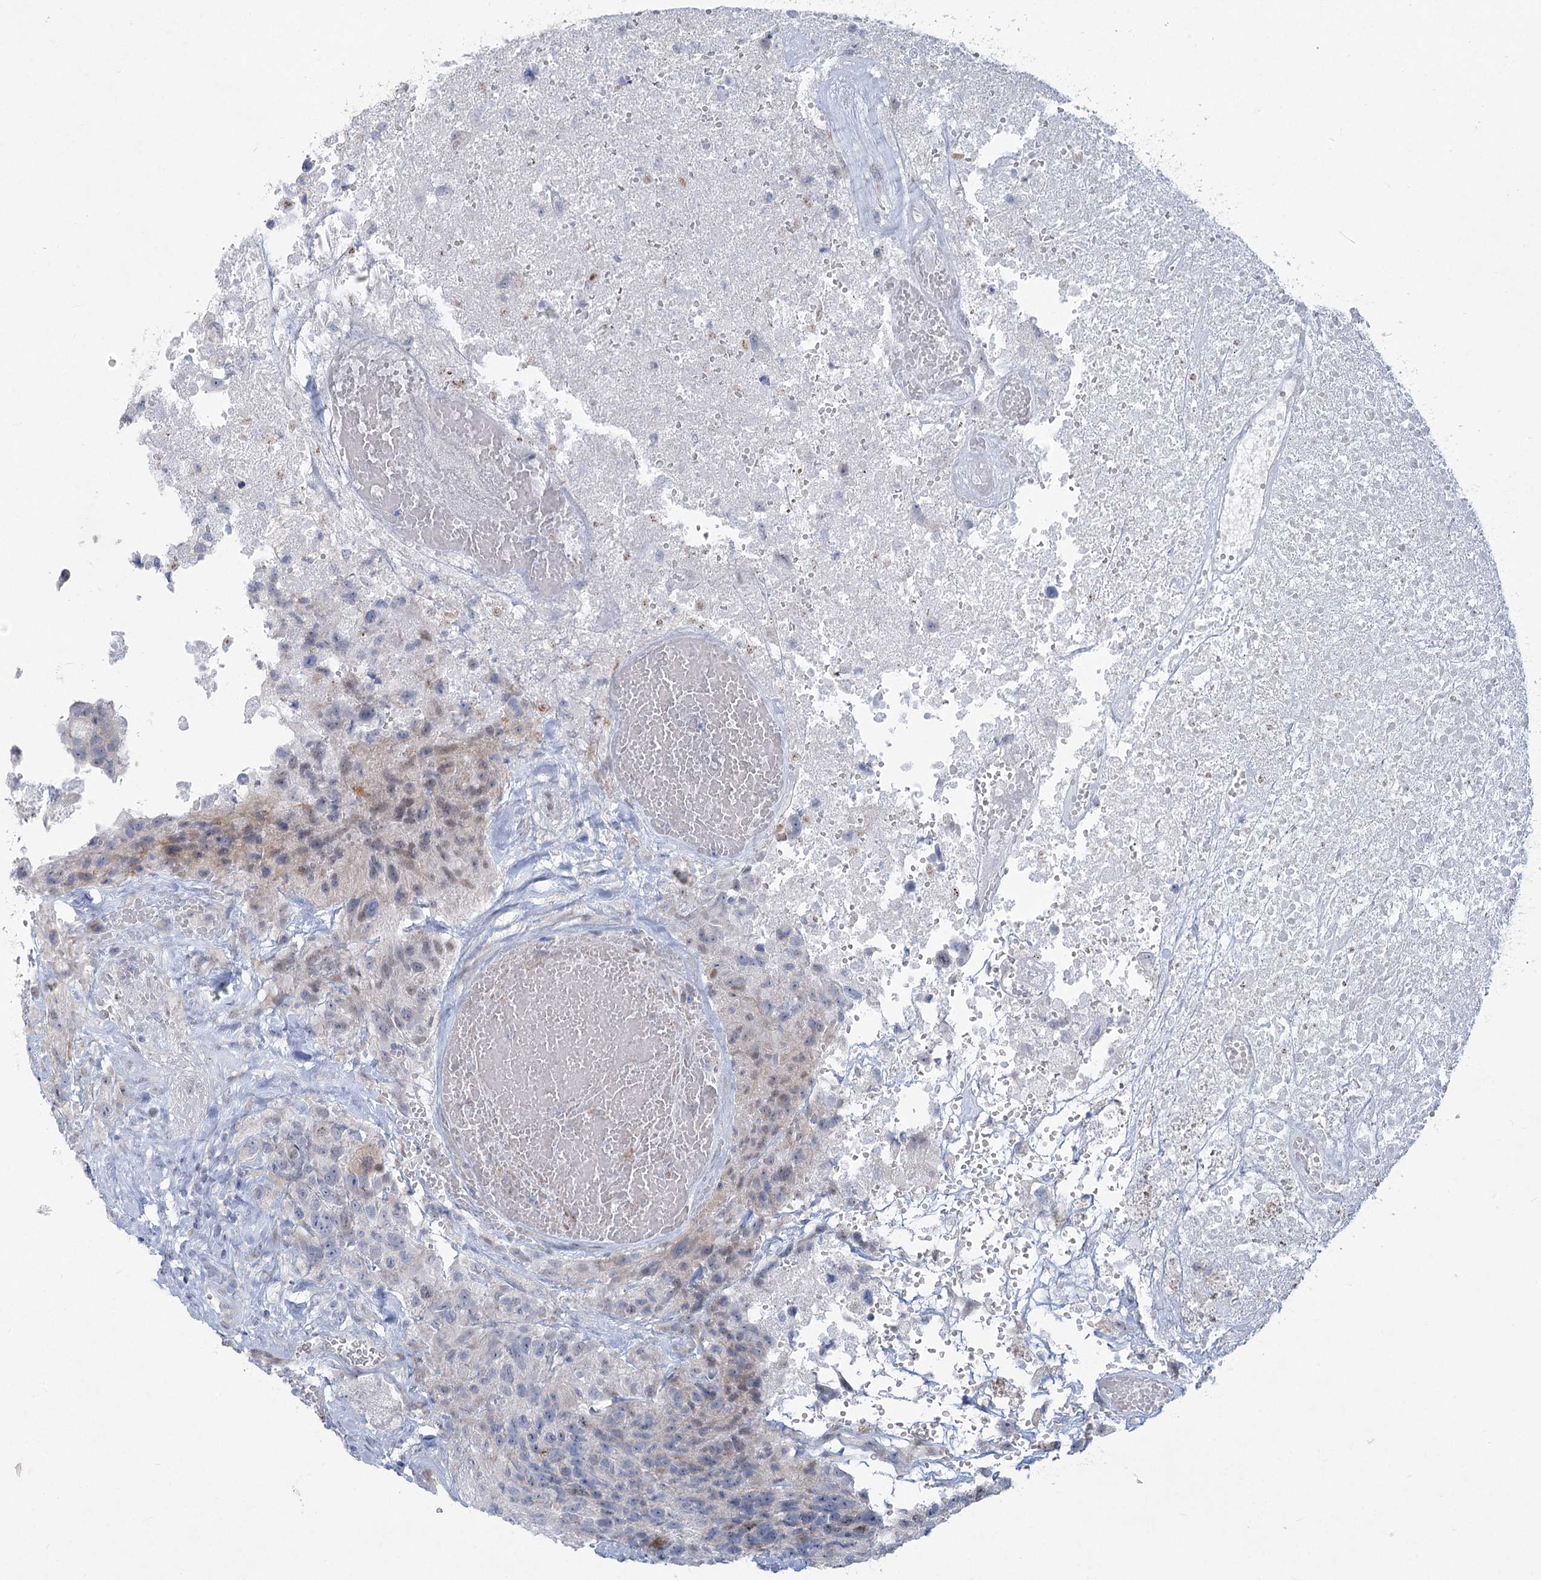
{"staining": {"intensity": "negative", "quantity": "none", "location": "none"}, "tissue": "glioma", "cell_type": "Tumor cells", "image_type": "cancer", "snomed": [{"axis": "morphology", "description": "Glioma, malignant, High grade"}, {"axis": "topography", "description": "Brain"}], "caption": "The image exhibits no significant positivity in tumor cells of malignant high-grade glioma.", "gene": "ABITRAM", "patient": {"sex": "male", "age": 69}}